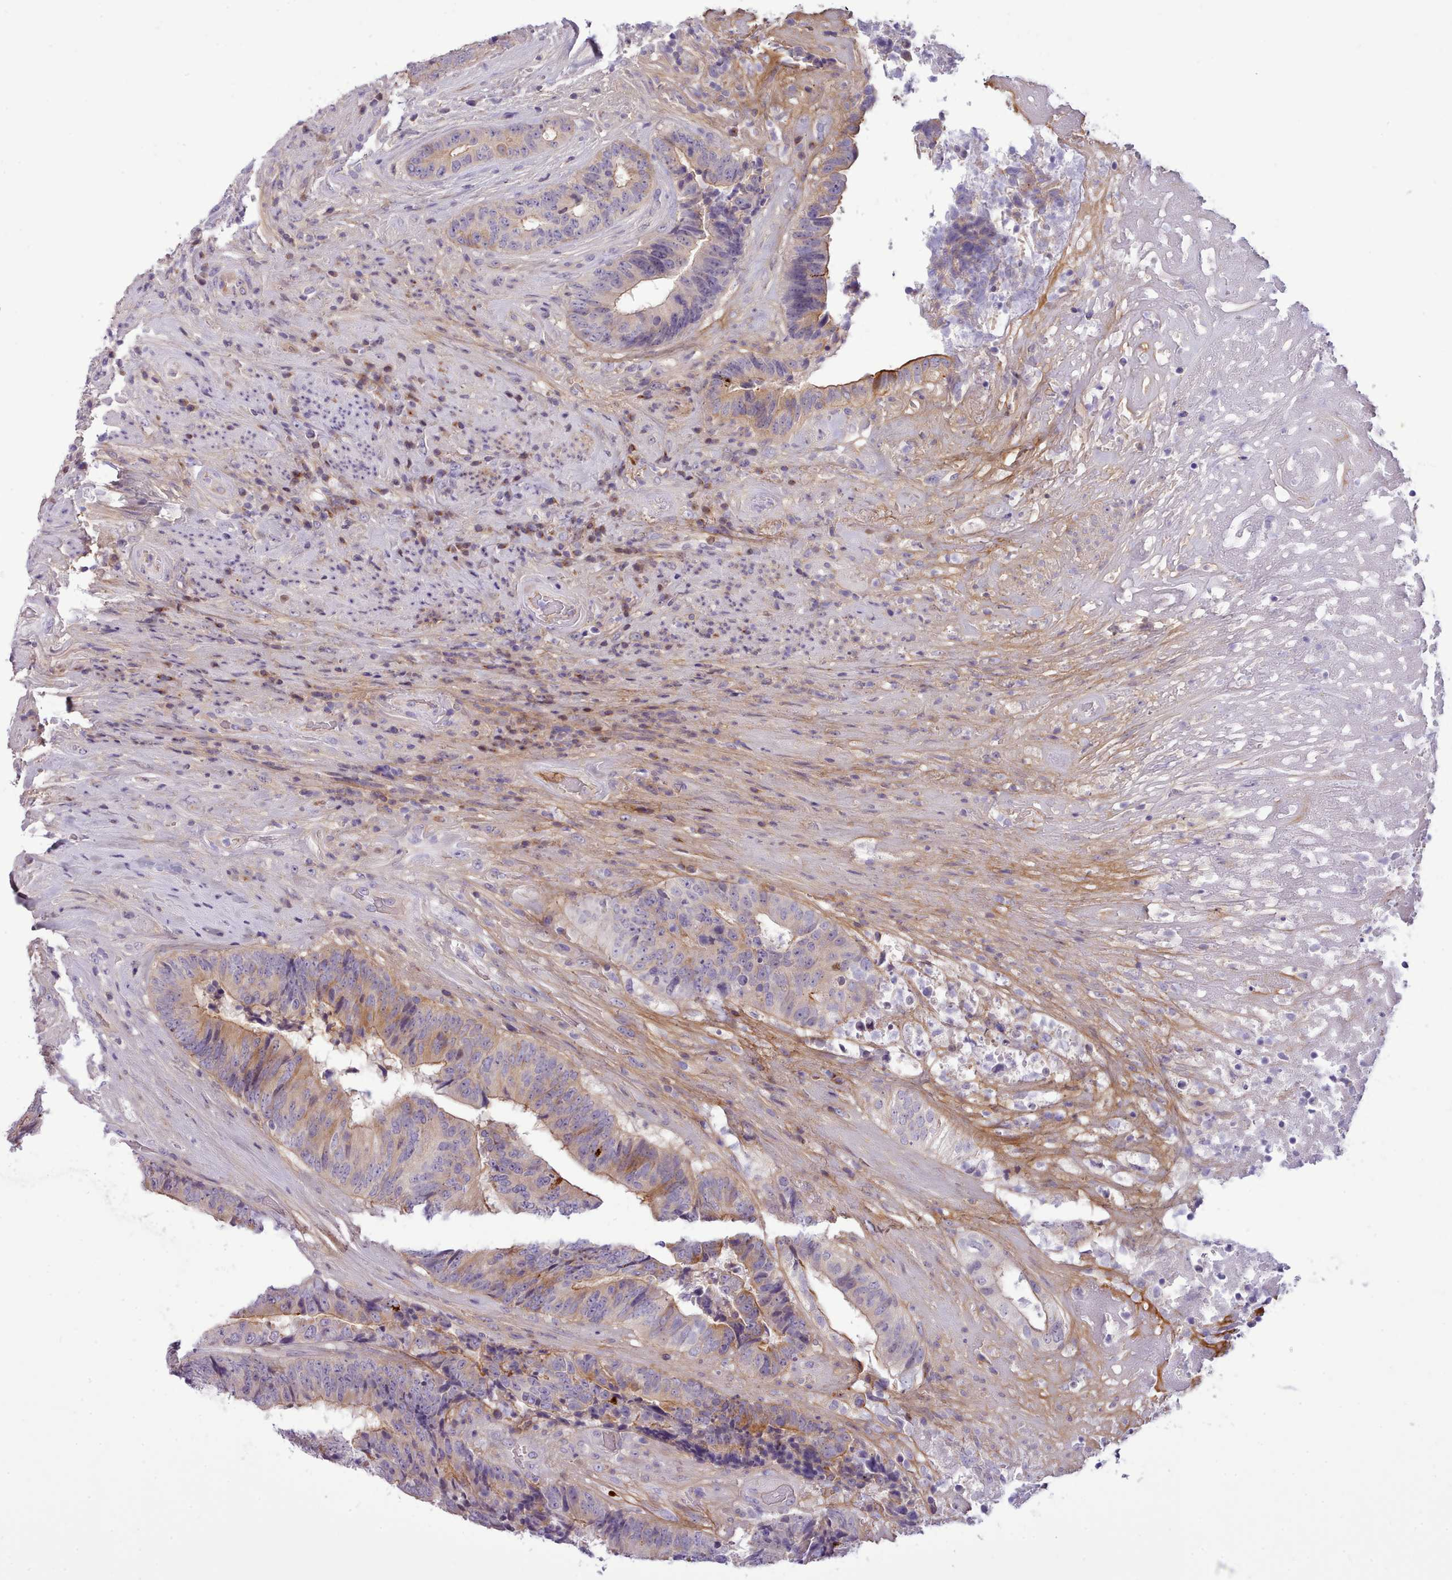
{"staining": {"intensity": "moderate", "quantity": "25%-75%", "location": "cytoplasmic/membranous"}, "tissue": "colorectal cancer", "cell_type": "Tumor cells", "image_type": "cancer", "snomed": [{"axis": "morphology", "description": "Adenocarcinoma, NOS"}, {"axis": "topography", "description": "Rectum"}], "caption": "IHC (DAB (3,3'-diaminobenzidine)) staining of colorectal cancer (adenocarcinoma) displays moderate cytoplasmic/membranous protein staining in about 25%-75% of tumor cells.", "gene": "CYP2A13", "patient": {"sex": "male", "age": 72}}